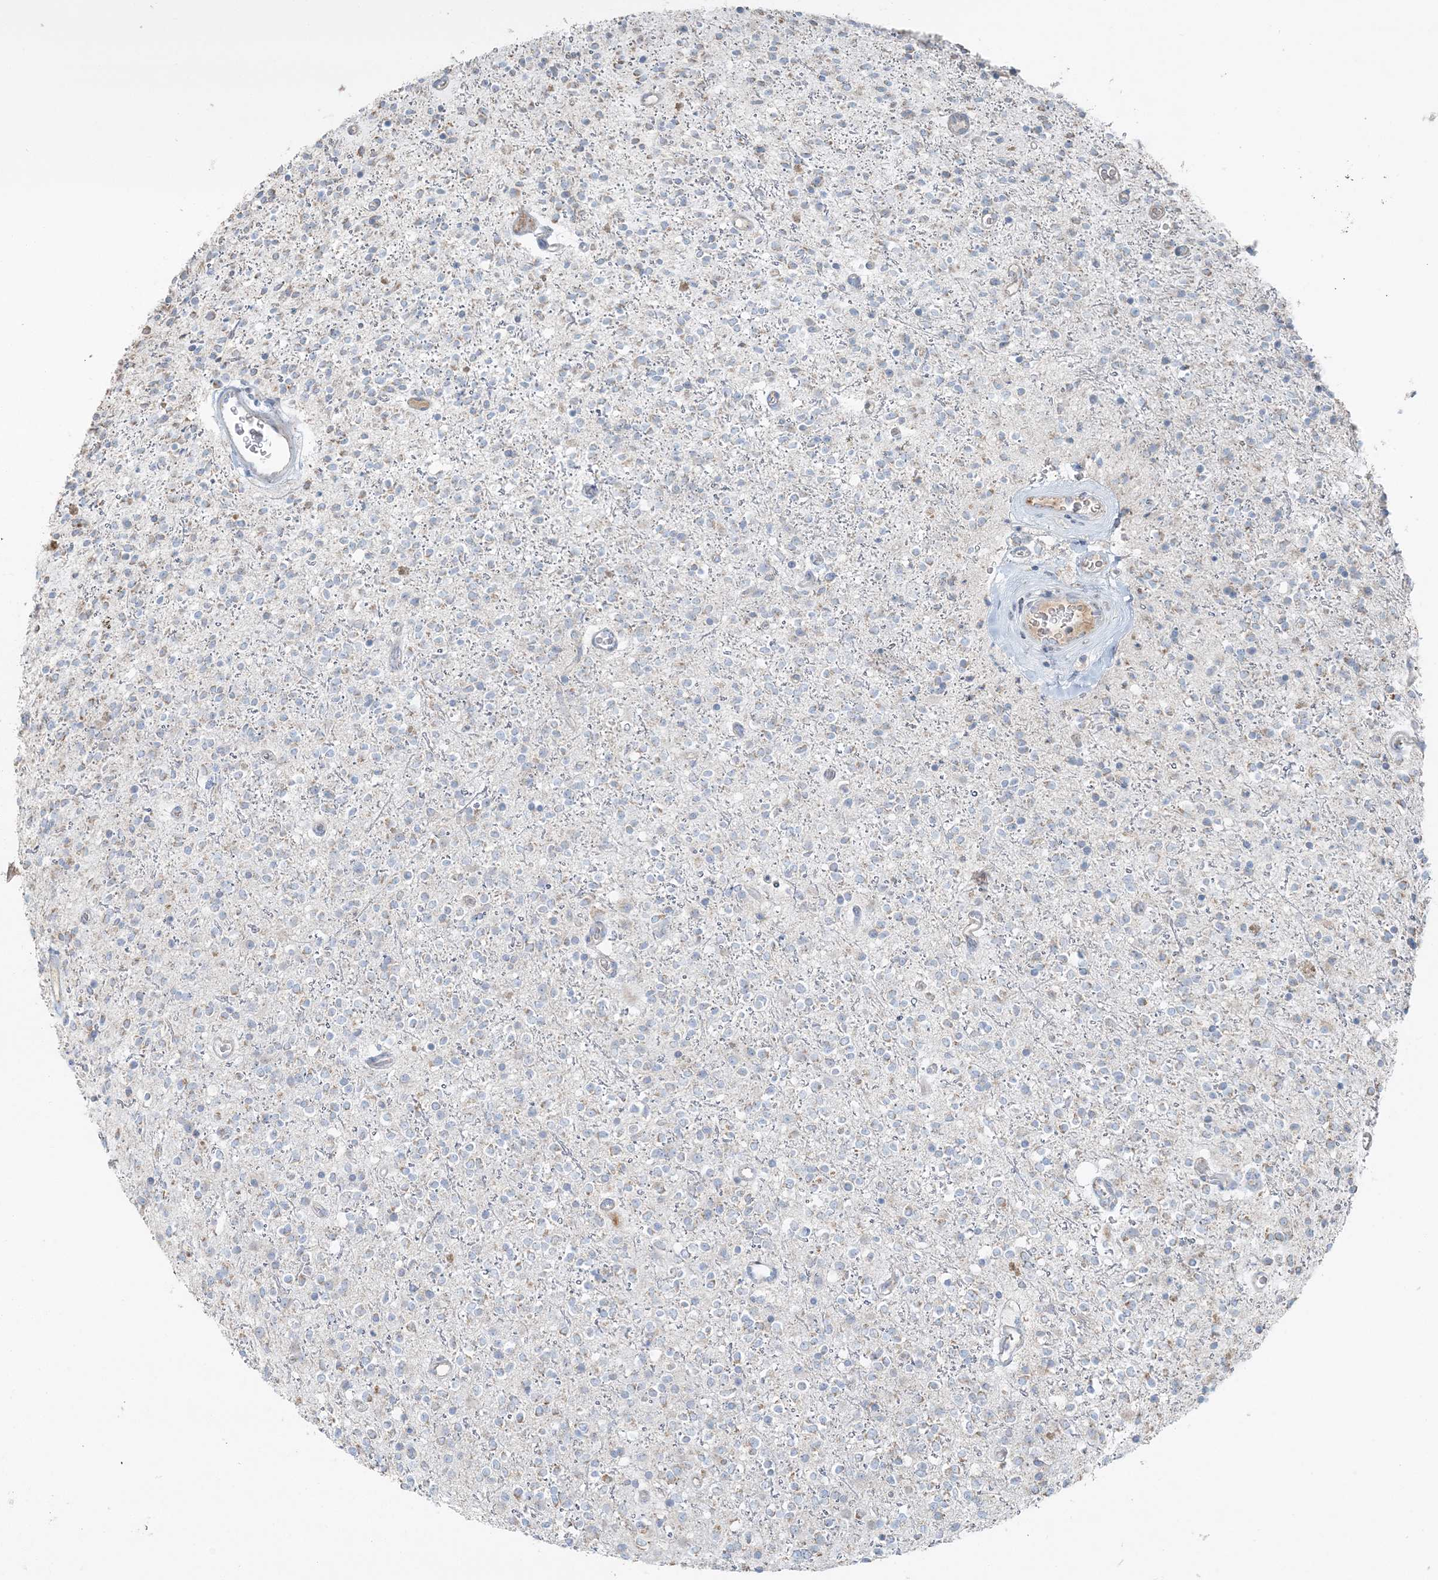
{"staining": {"intensity": "negative", "quantity": "none", "location": "none"}, "tissue": "glioma", "cell_type": "Tumor cells", "image_type": "cancer", "snomed": [{"axis": "morphology", "description": "Glioma, malignant, High grade"}, {"axis": "topography", "description": "Brain"}], "caption": "The micrograph demonstrates no significant positivity in tumor cells of glioma. (IHC, brightfield microscopy, high magnification).", "gene": "SLC22A16", "patient": {"sex": "male", "age": 34}}